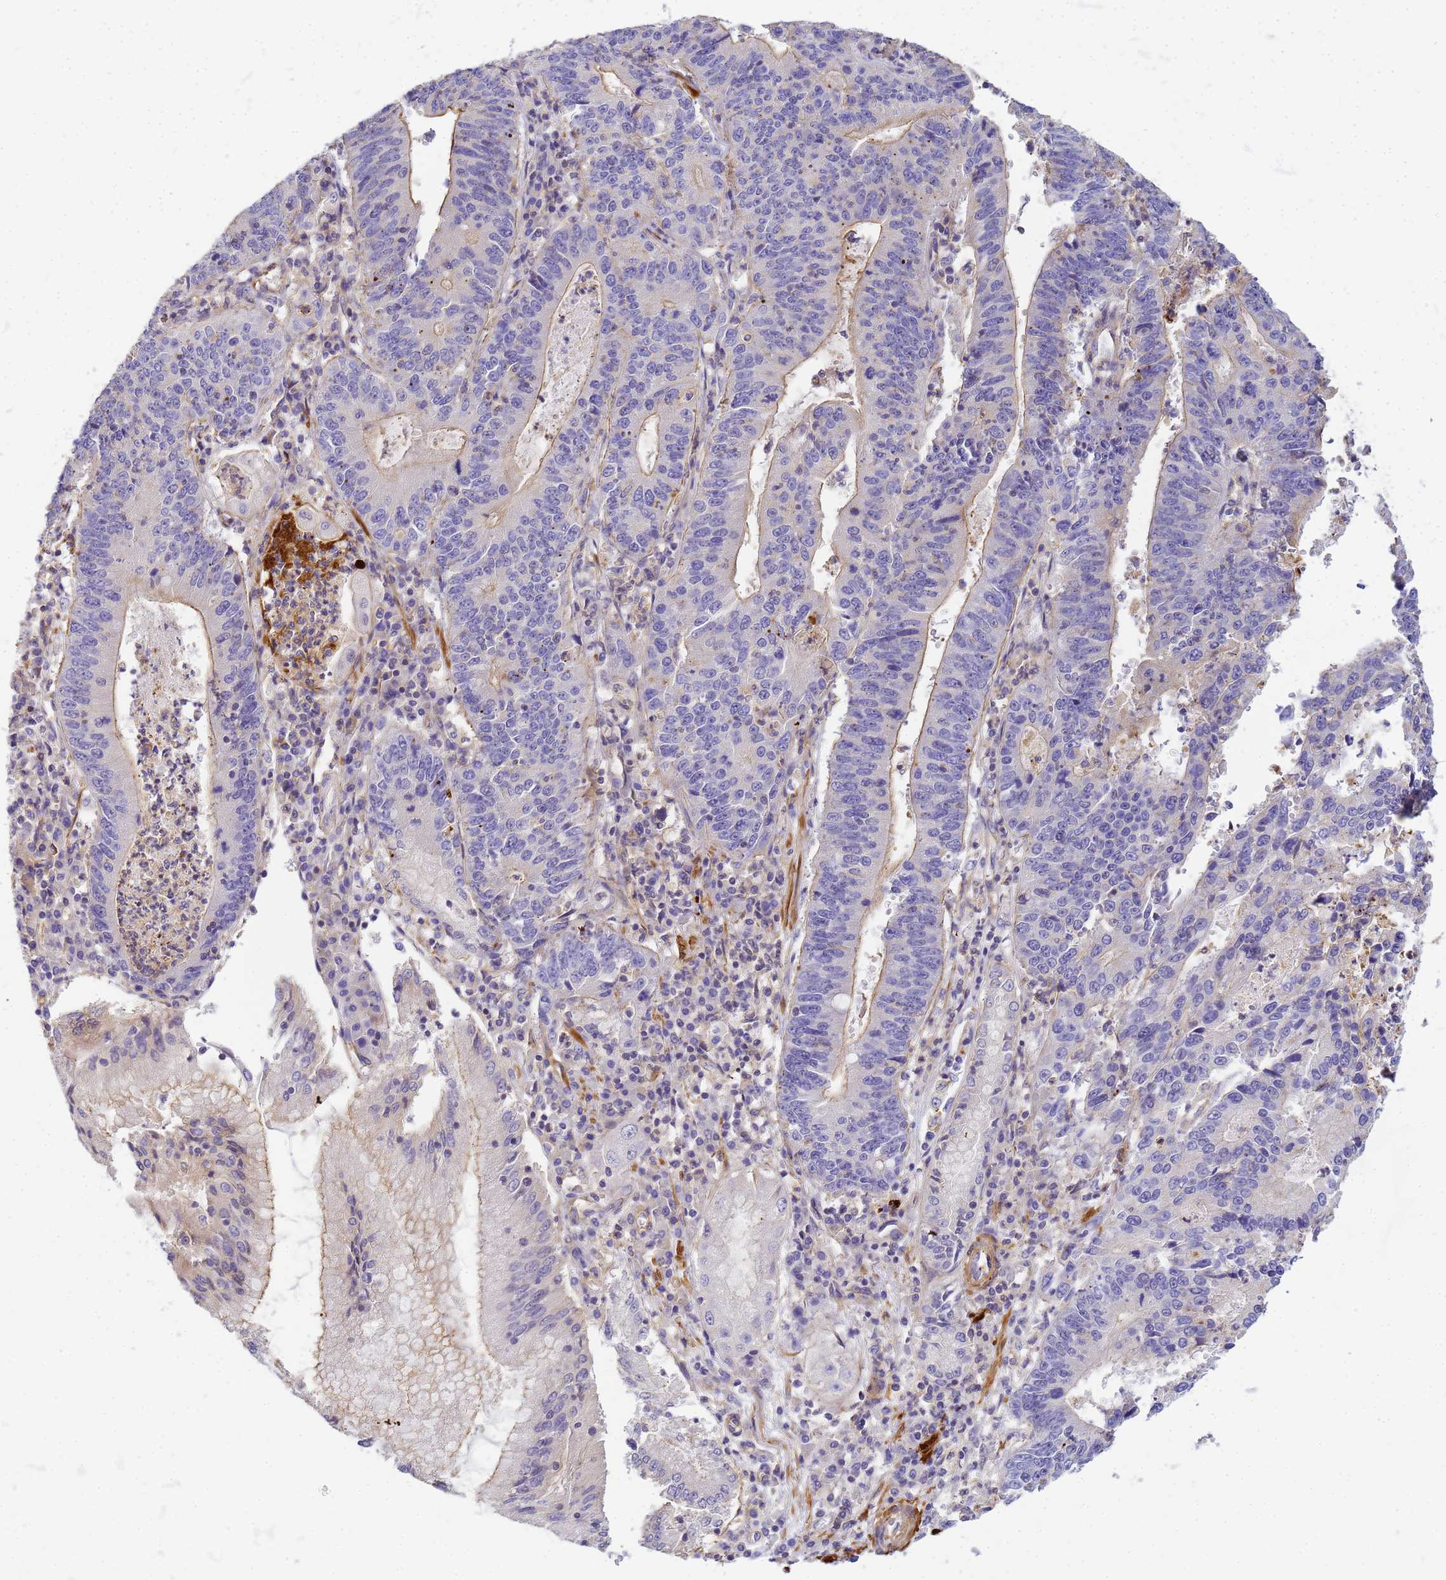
{"staining": {"intensity": "weak", "quantity": "<25%", "location": "cytoplasmic/membranous"}, "tissue": "stomach cancer", "cell_type": "Tumor cells", "image_type": "cancer", "snomed": [{"axis": "morphology", "description": "Adenocarcinoma, NOS"}, {"axis": "topography", "description": "Stomach"}], "caption": "A micrograph of adenocarcinoma (stomach) stained for a protein exhibits no brown staining in tumor cells. The staining is performed using DAB brown chromogen with nuclei counter-stained in using hematoxylin.", "gene": "MYL12A", "patient": {"sex": "male", "age": 59}}